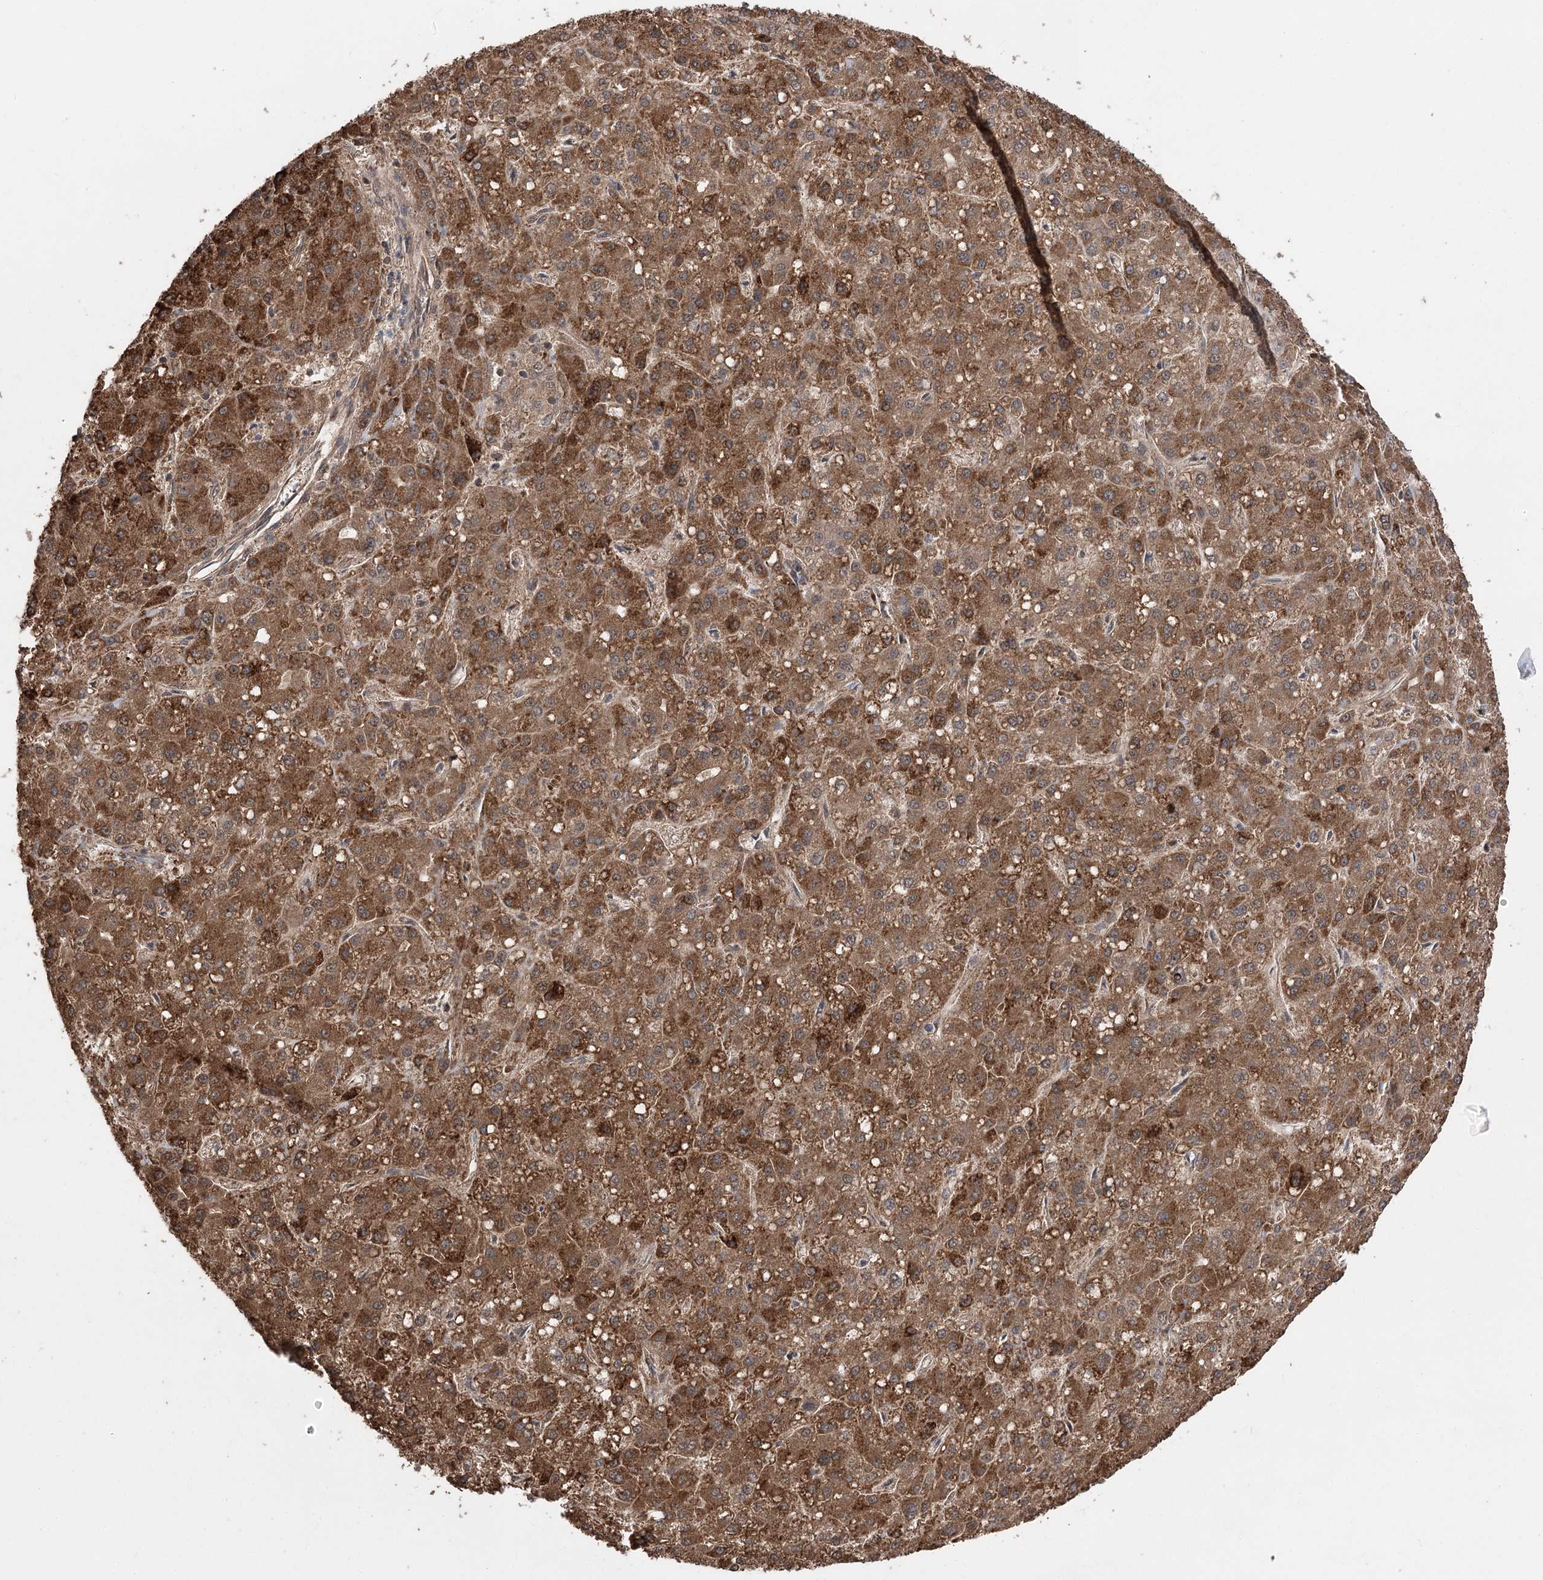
{"staining": {"intensity": "strong", "quantity": ">75%", "location": "cytoplasmic/membranous"}, "tissue": "liver cancer", "cell_type": "Tumor cells", "image_type": "cancer", "snomed": [{"axis": "morphology", "description": "Carcinoma, Hepatocellular, NOS"}, {"axis": "topography", "description": "Liver"}], "caption": "High-power microscopy captured an IHC micrograph of liver cancer, revealing strong cytoplasmic/membranous positivity in about >75% of tumor cells.", "gene": "TENM2", "patient": {"sex": "male", "age": 67}}